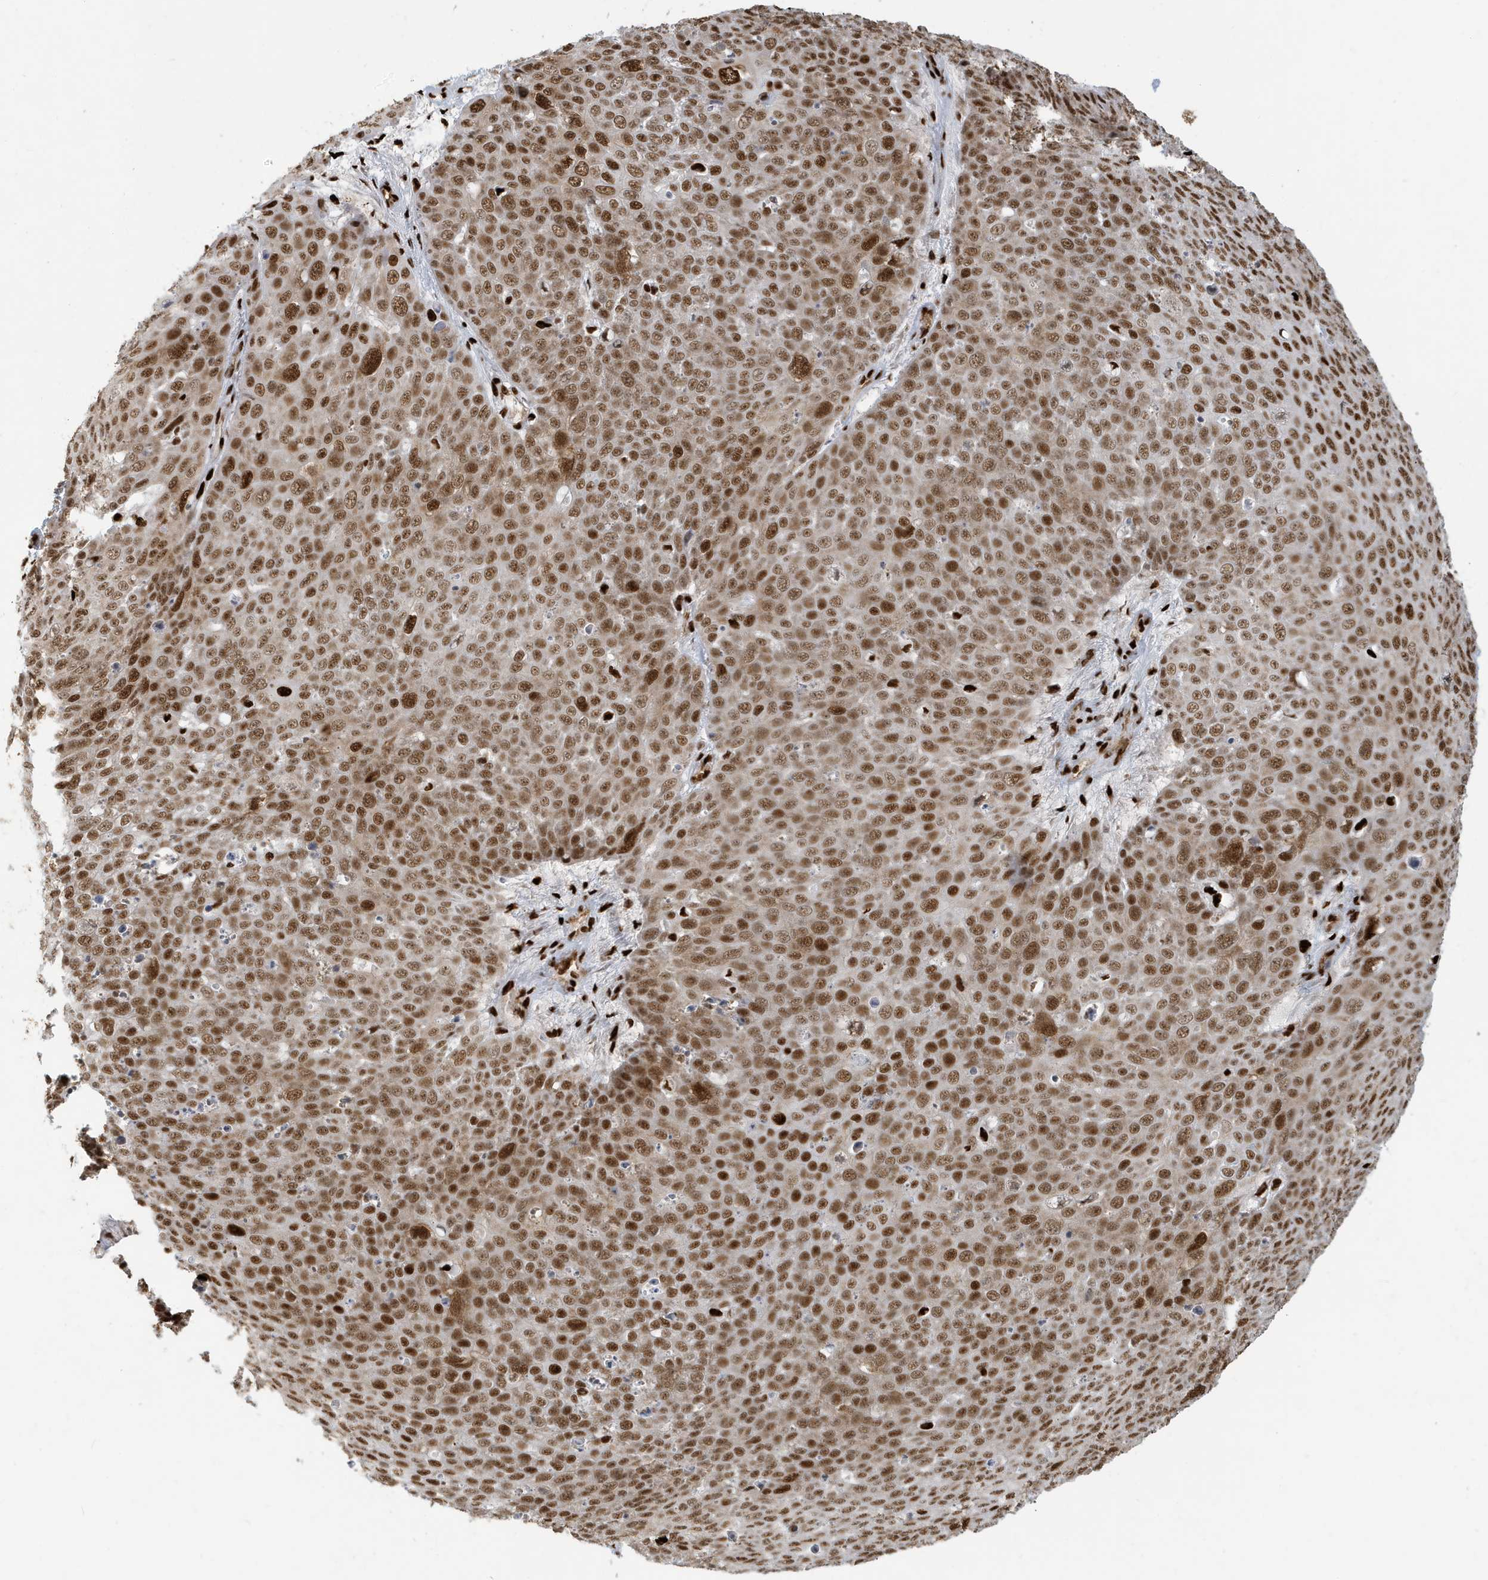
{"staining": {"intensity": "moderate", "quantity": ">75%", "location": "nuclear"}, "tissue": "skin cancer", "cell_type": "Tumor cells", "image_type": "cancer", "snomed": [{"axis": "morphology", "description": "Squamous cell carcinoma, NOS"}, {"axis": "topography", "description": "Skin"}], "caption": "Squamous cell carcinoma (skin) stained with DAB (3,3'-diaminobenzidine) immunohistochemistry displays medium levels of moderate nuclear staining in approximately >75% of tumor cells.", "gene": "CKS2", "patient": {"sex": "male", "age": 71}}